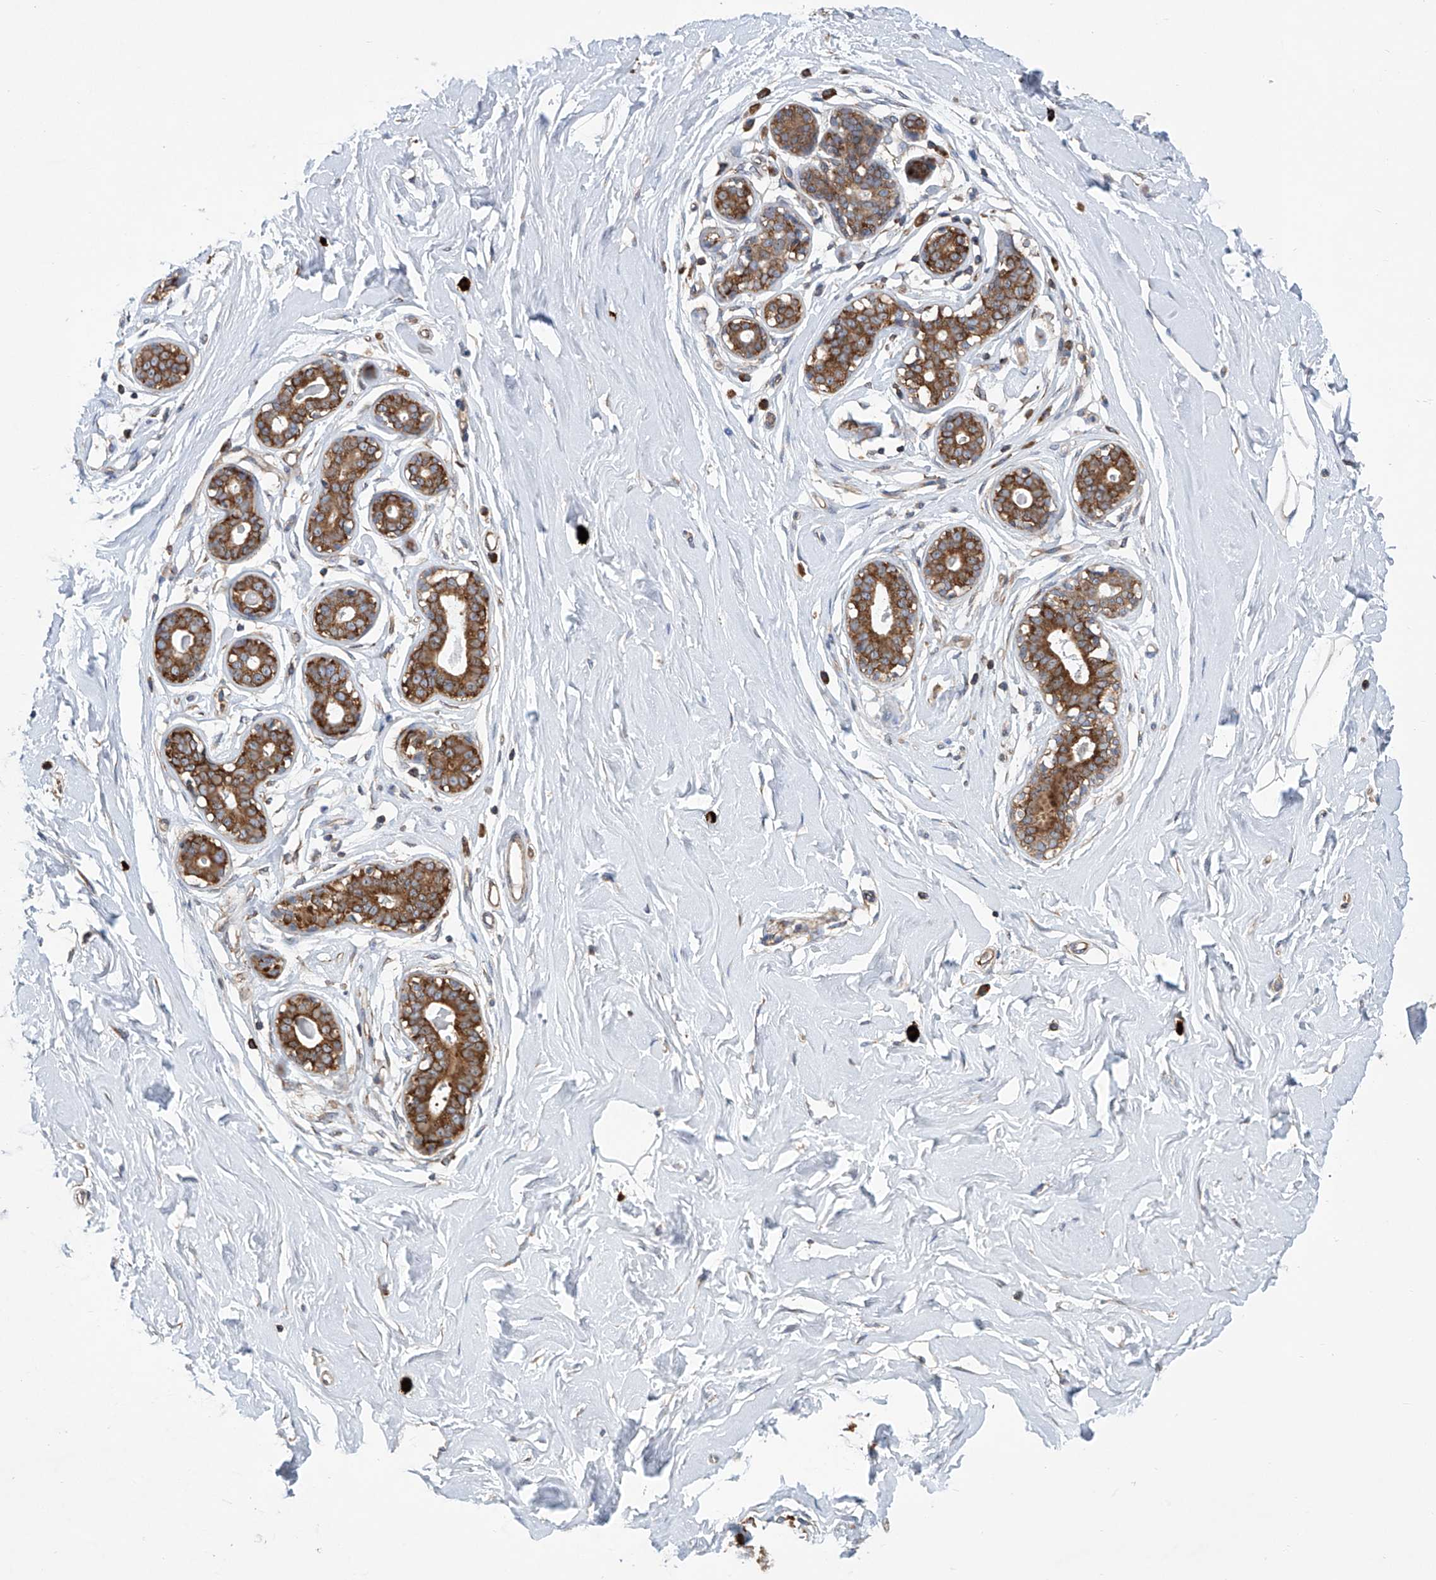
{"staining": {"intensity": "strong", "quantity": ">75%", "location": "cytoplasmic/membranous"}, "tissue": "breast", "cell_type": "Glandular cells", "image_type": "normal", "snomed": [{"axis": "morphology", "description": "Normal tissue, NOS"}, {"axis": "morphology", "description": "Adenoma, NOS"}, {"axis": "topography", "description": "Breast"}], "caption": "A brown stain labels strong cytoplasmic/membranous positivity of a protein in glandular cells of normal breast.", "gene": "SENP2", "patient": {"sex": "female", "age": 23}}